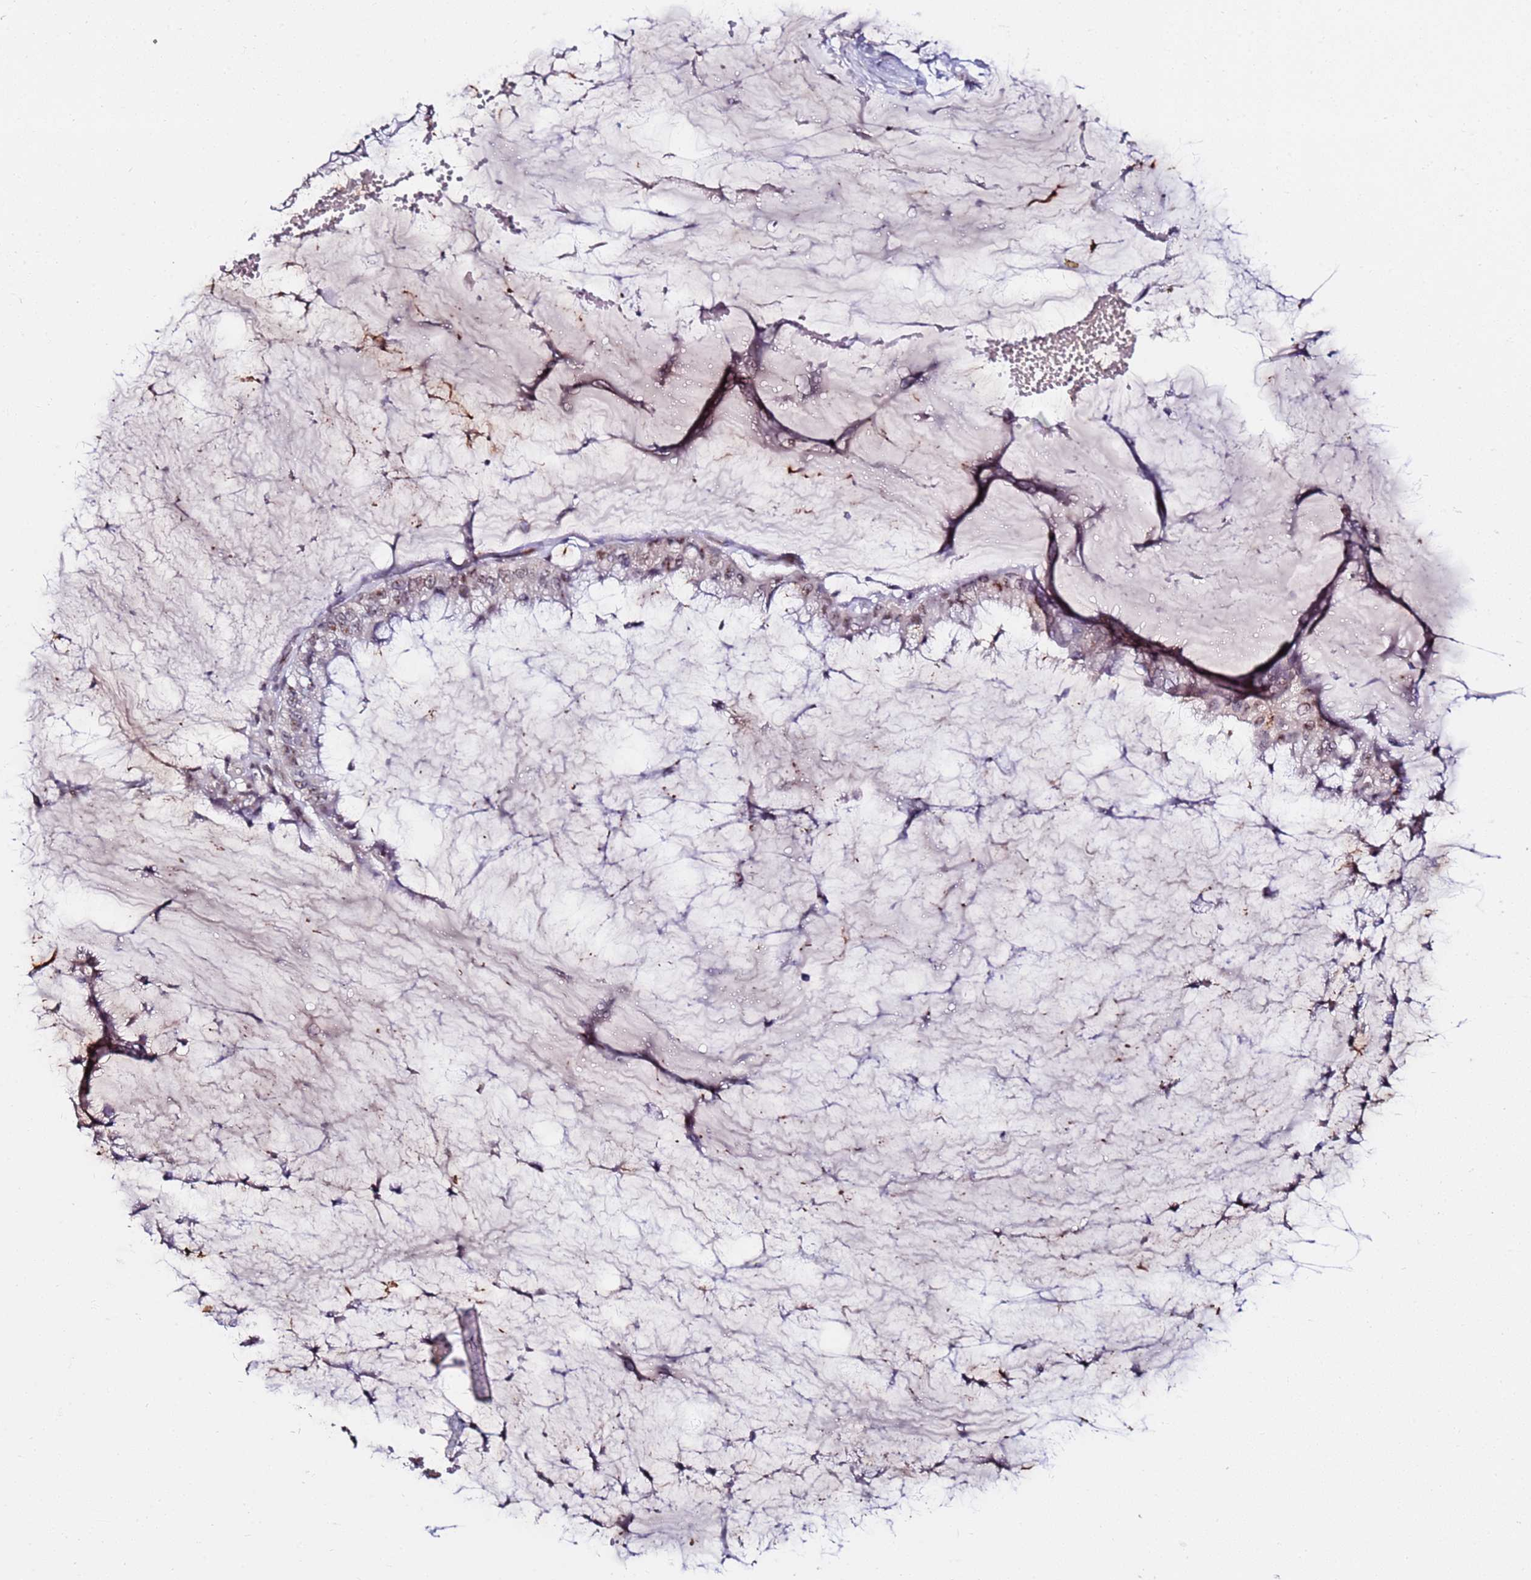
{"staining": {"intensity": "moderate", "quantity": "<25%", "location": "nuclear"}, "tissue": "ovarian cancer", "cell_type": "Tumor cells", "image_type": "cancer", "snomed": [{"axis": "morphology", "description": "Cystadenocarcinoma, mucinous, NOS"}, {"axis": "topography", "description": "Ovary"}], "caption": "Immunohistochemical staining of mucinous cystadenocarcinoma (ovarian) reveals moderate nuclear protein expression in about <25% of tumor cells. The staining is performed using DAB brown chromogen to label protein expression. The nuclei are counter-stained blue using hematoxylin.", "gene": "DUSP28", "patient": {"sex": "female", "age": 39}}